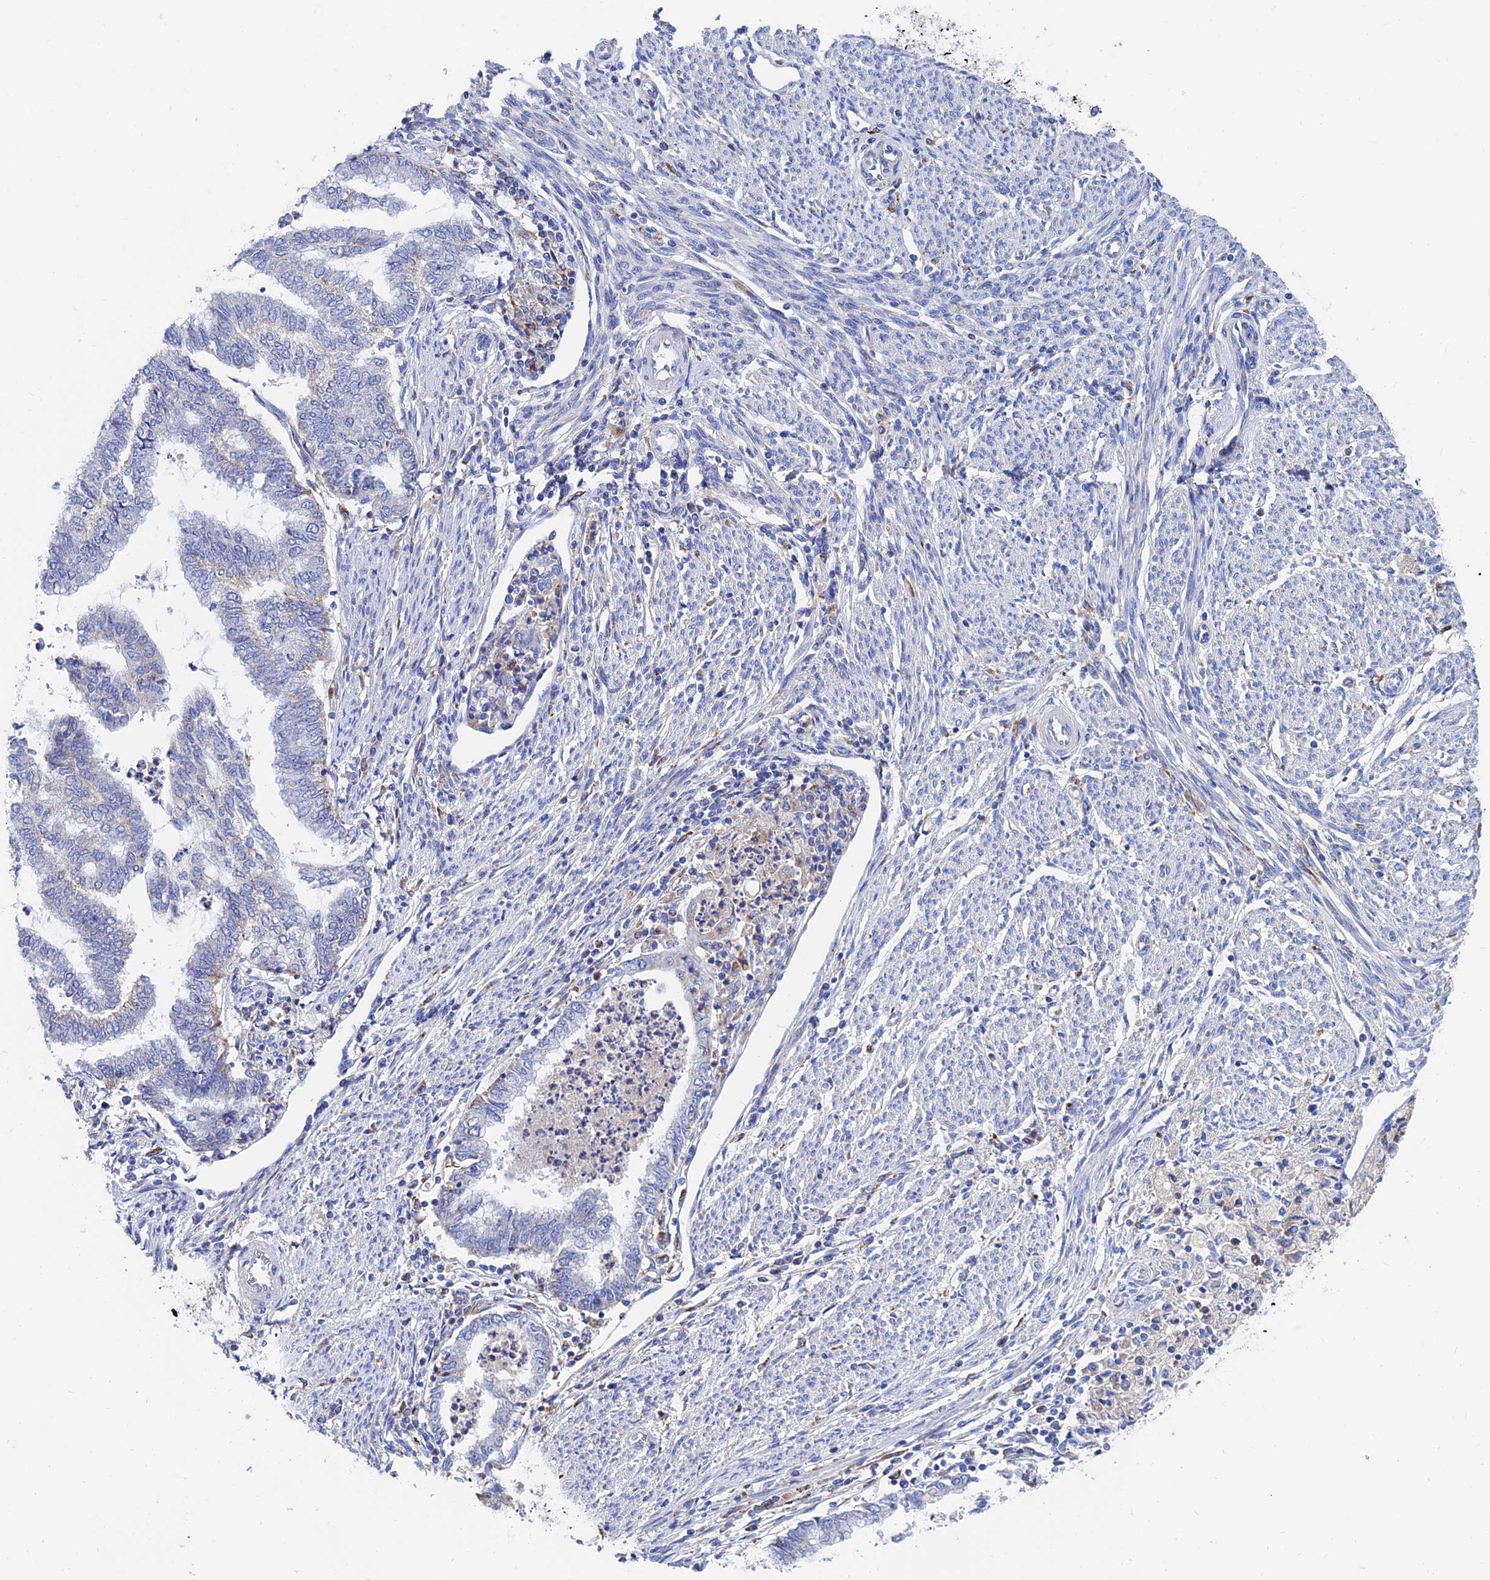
{"staining": {"intensity": "weak", "quantity": "<25%", "location": "cytoplasmic/membranous"}, "tissue": "endometrial cancer", "cell_type": "Tumor cells", "image_type": "cancer", "snomed": [{"axis": "morphology", "description": "Adenocarcinoma, NOS"}, {"axis": "topography", "description": "Endometrium"}], "caption": "An image of human endometrial cancer is negative for staining in tumor cells.", "gene": "SPNS1", "patient": {"sex": "female", "age": 79}}